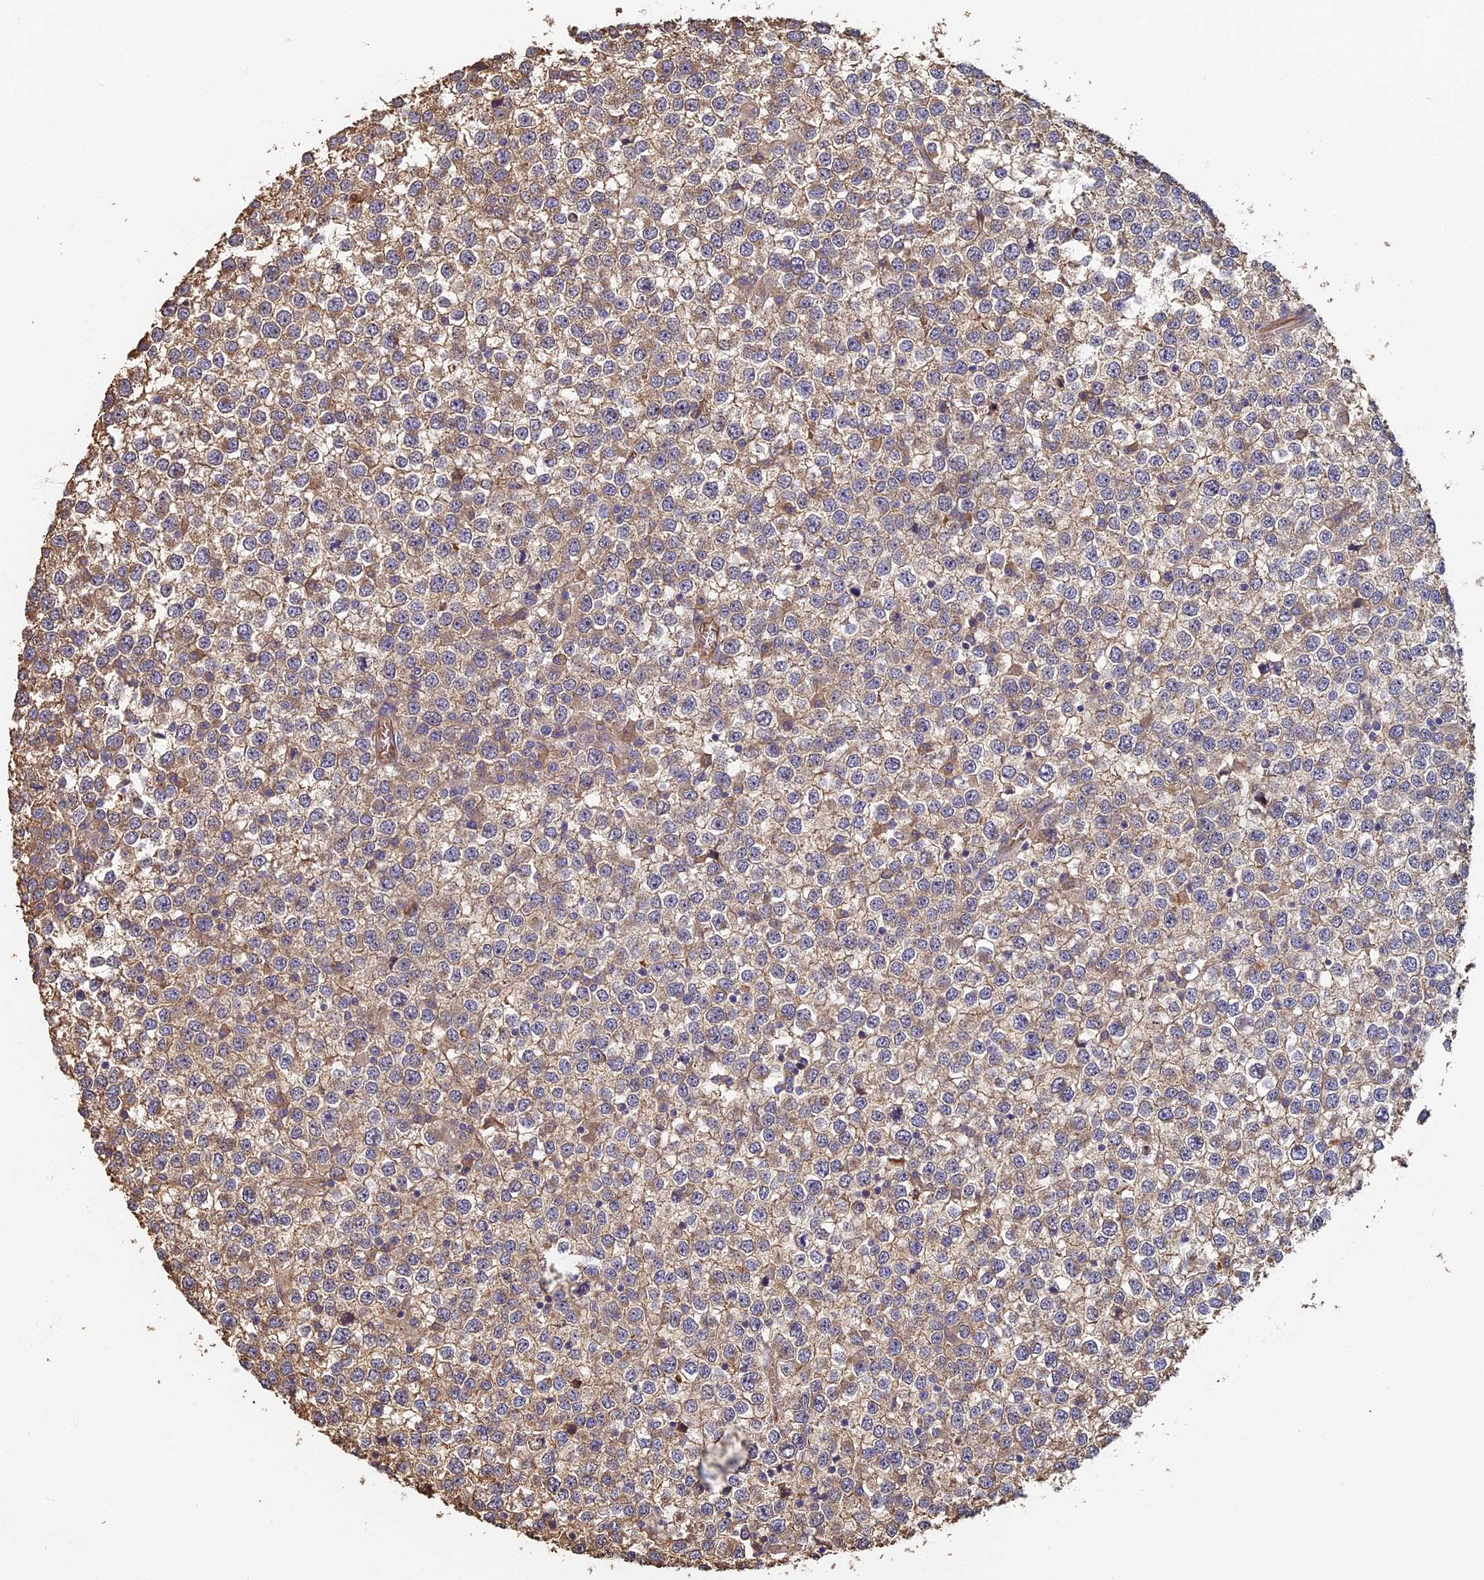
{"staining": {"intensity": "moderate", "quantity": ">75%", "location": "cytoplasmic/membranous"}, "tissue": "testis cancer", "cell_type": "Tumor cells", "image_type": "cancer", "snomed": [{"axis": "morphology", "description": "Seminoma, NOS"}, {"axis": "topography", "description": "Testis"}], "caption": "This is an image of immunohistochemistry (IHC) staining of testis seminoma, which shows moderate staining in the cytoplasmic/membranous of tumor cells.", "gene": "LRRC57", "patient": {"sex": "male", "age": 65}}